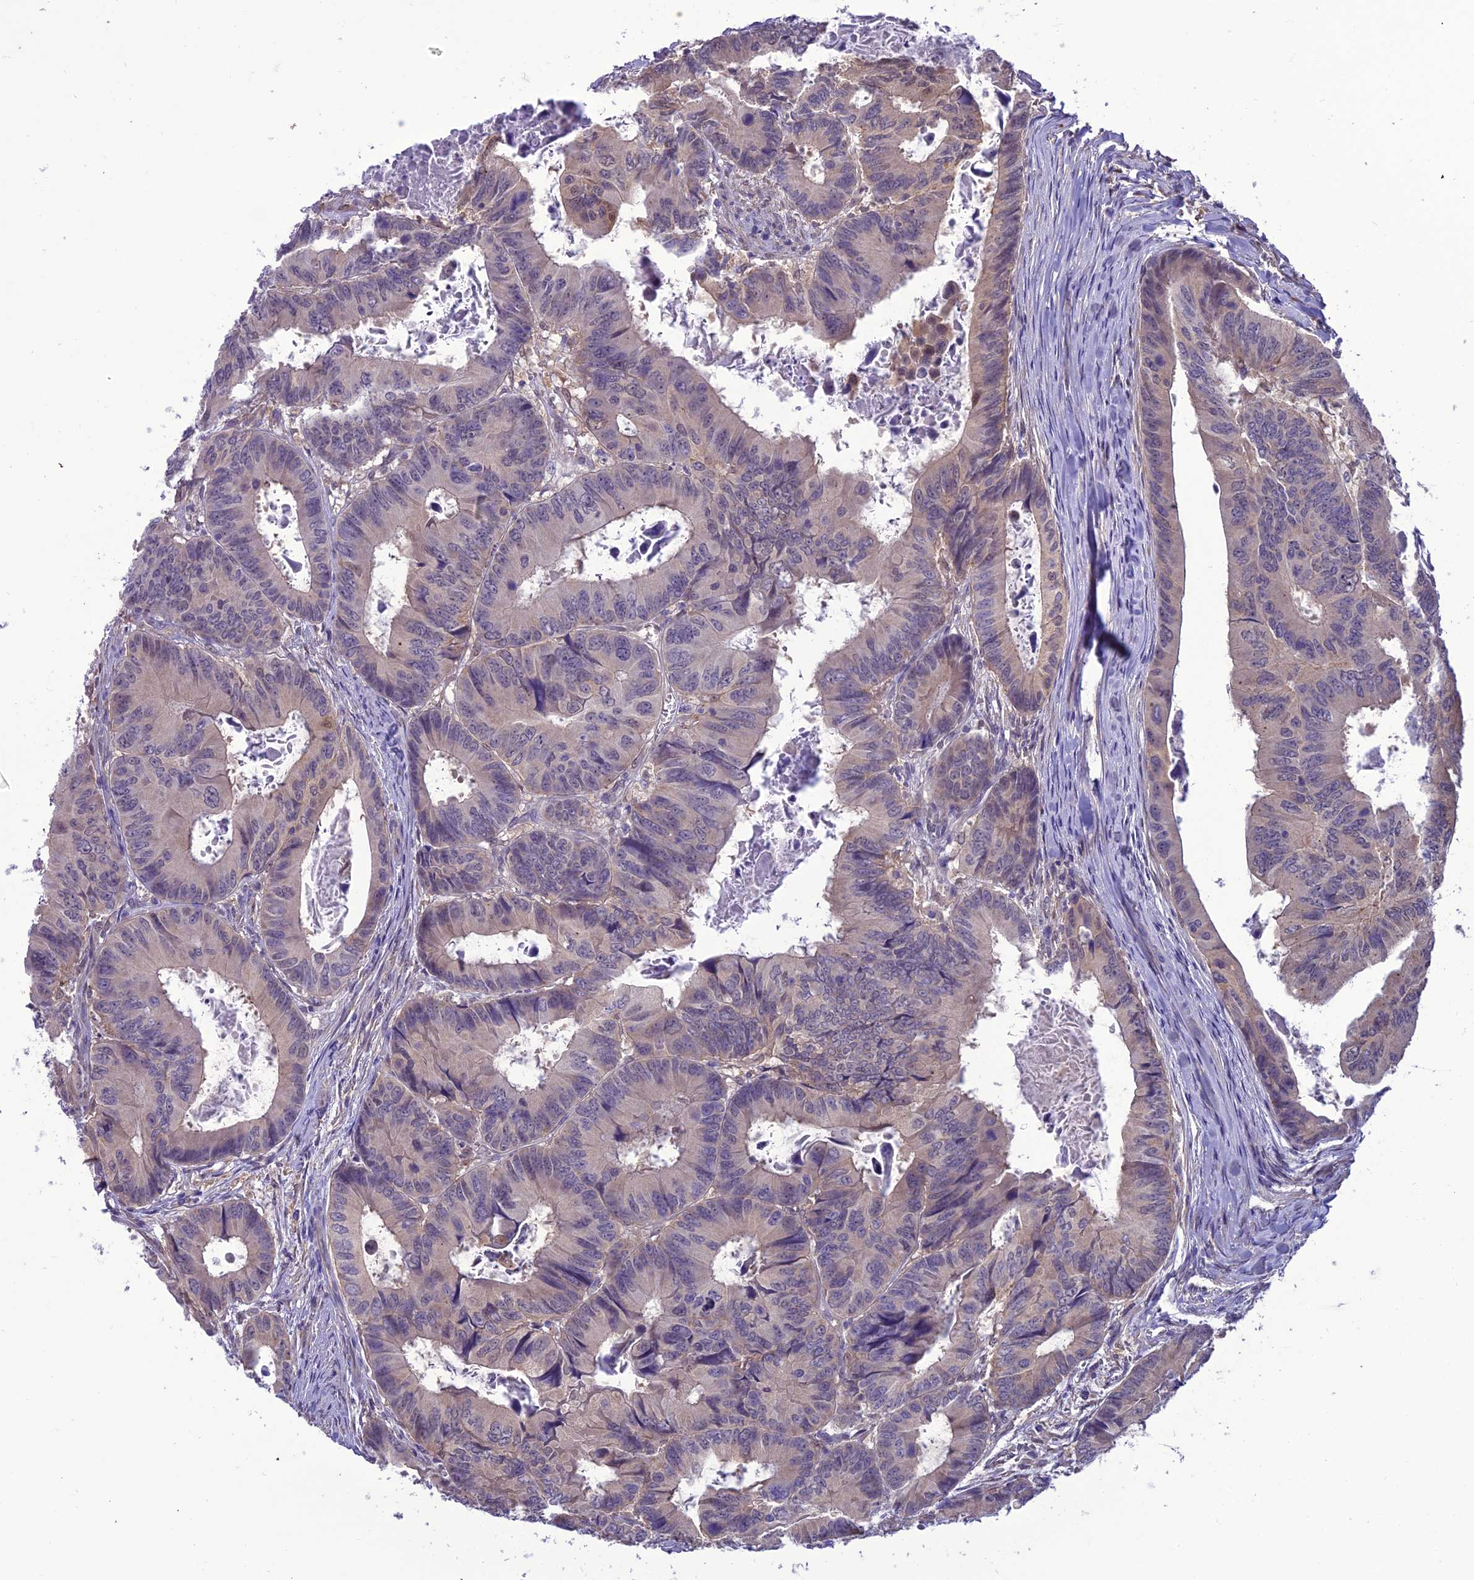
{"staining": {"intensity": "negative", "quantity": "none", "location": "none"}, "tissue": "colorectal cancer", "cell_type": "Tumor cells", "image_type": "cancer", "snomed": [{"axis": "morphology", "description": "Adenocarcinoma, NOS"}, {"axis": "topography", "description": "Colon"}], "caption": "Tumor cells show no significant expression in colorectal cancer.", "gene": "BORCS6", "patient": {"sex": "male", "age": 85}}